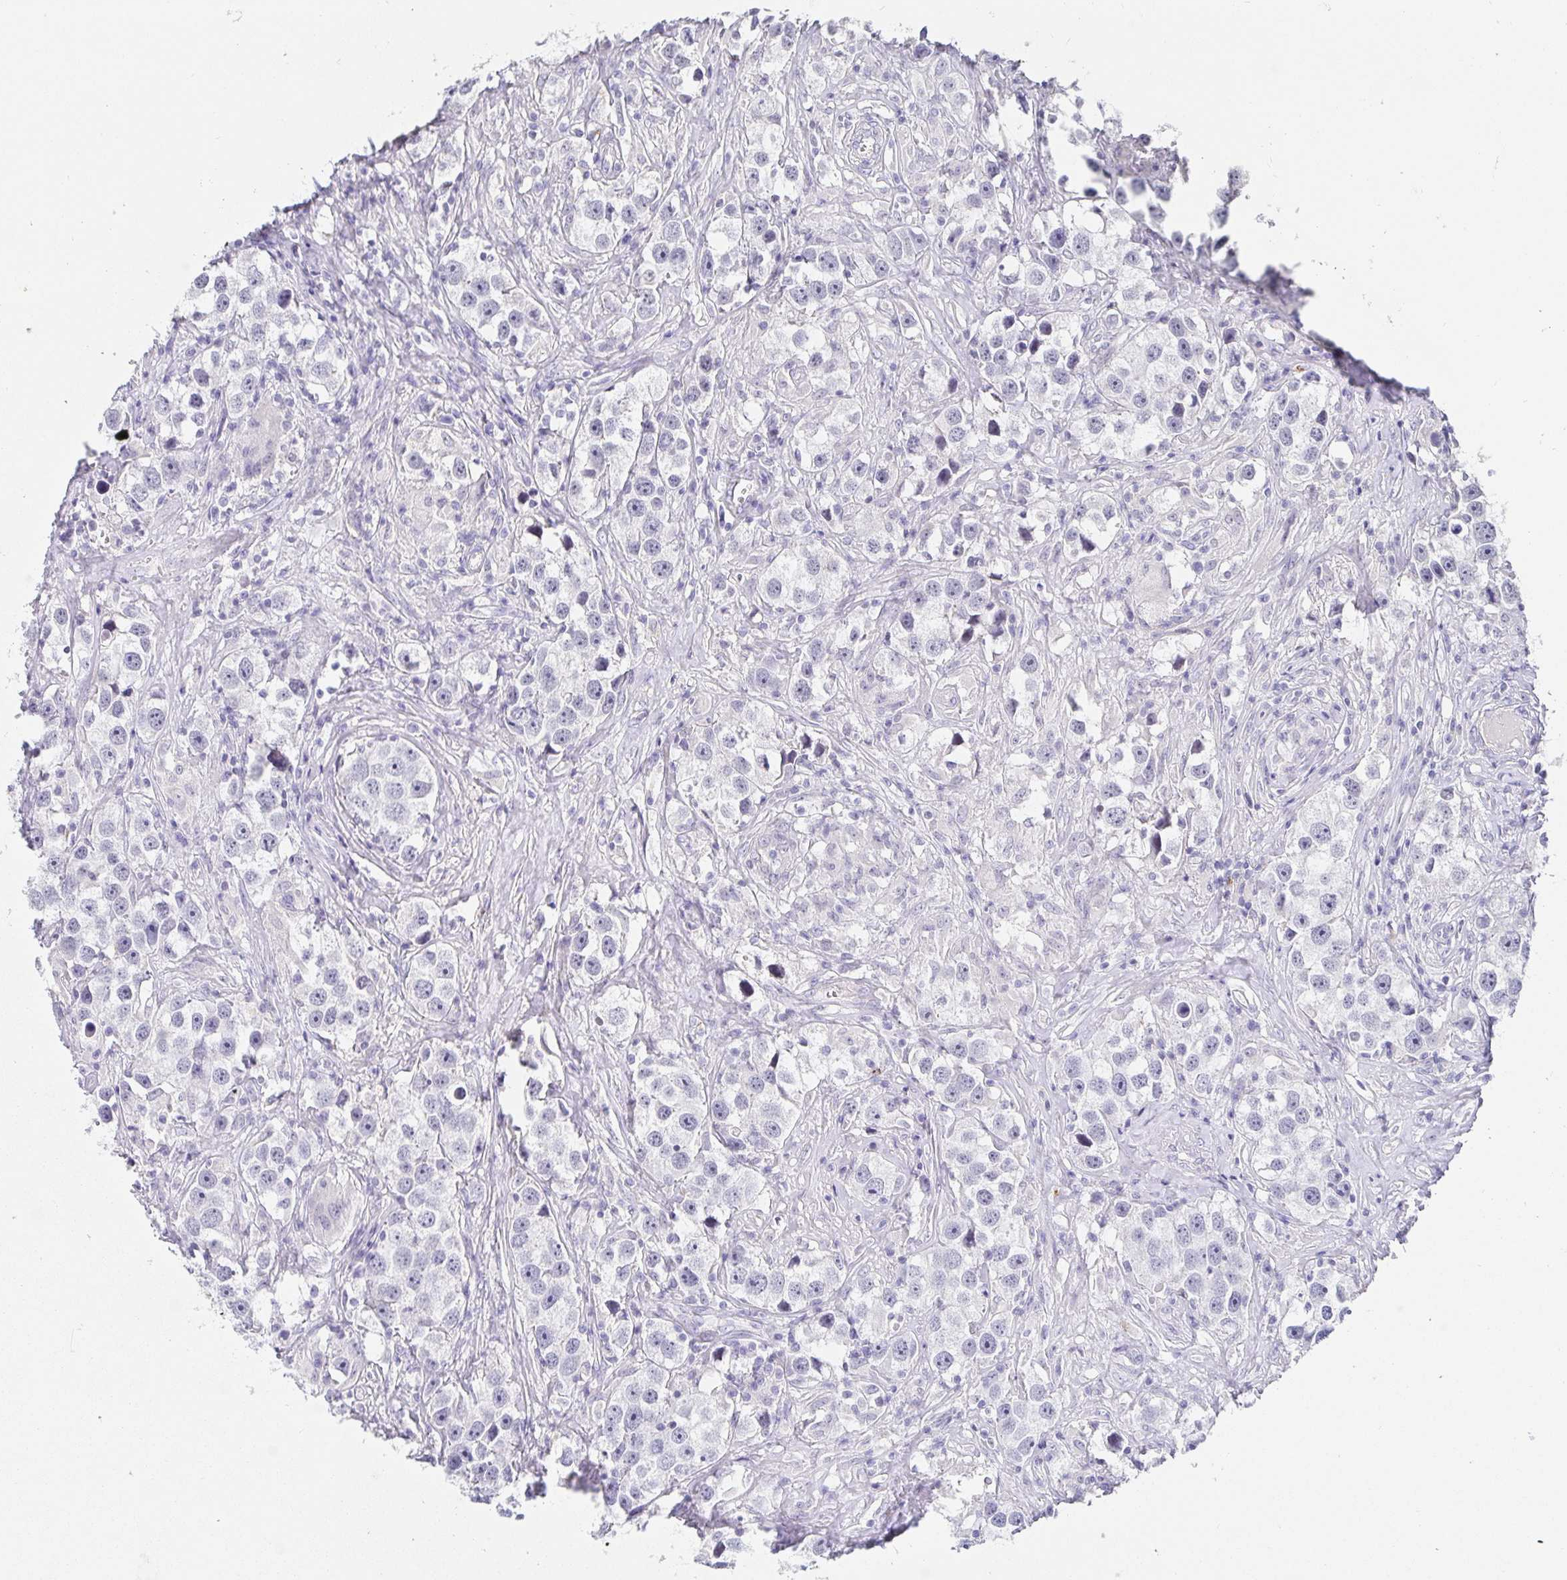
{"staining": {"intensity": "negative", "quantity": "none", "location": "none"}, "tissue": "testis cancer", "cell_type": "Tumor cells", "image_type": "cancer", "snomed": [{"axis": "morphology", "description": "Seminoma, NOS"}, {"axis": "topography", "description": "Testis"}], "caption": "An image of testis cancer (seminoma) stained for a protein displays no brown staining in tumor cells.", "gene": "PDX1", "patient": {"sex": "male", "age": 49}}